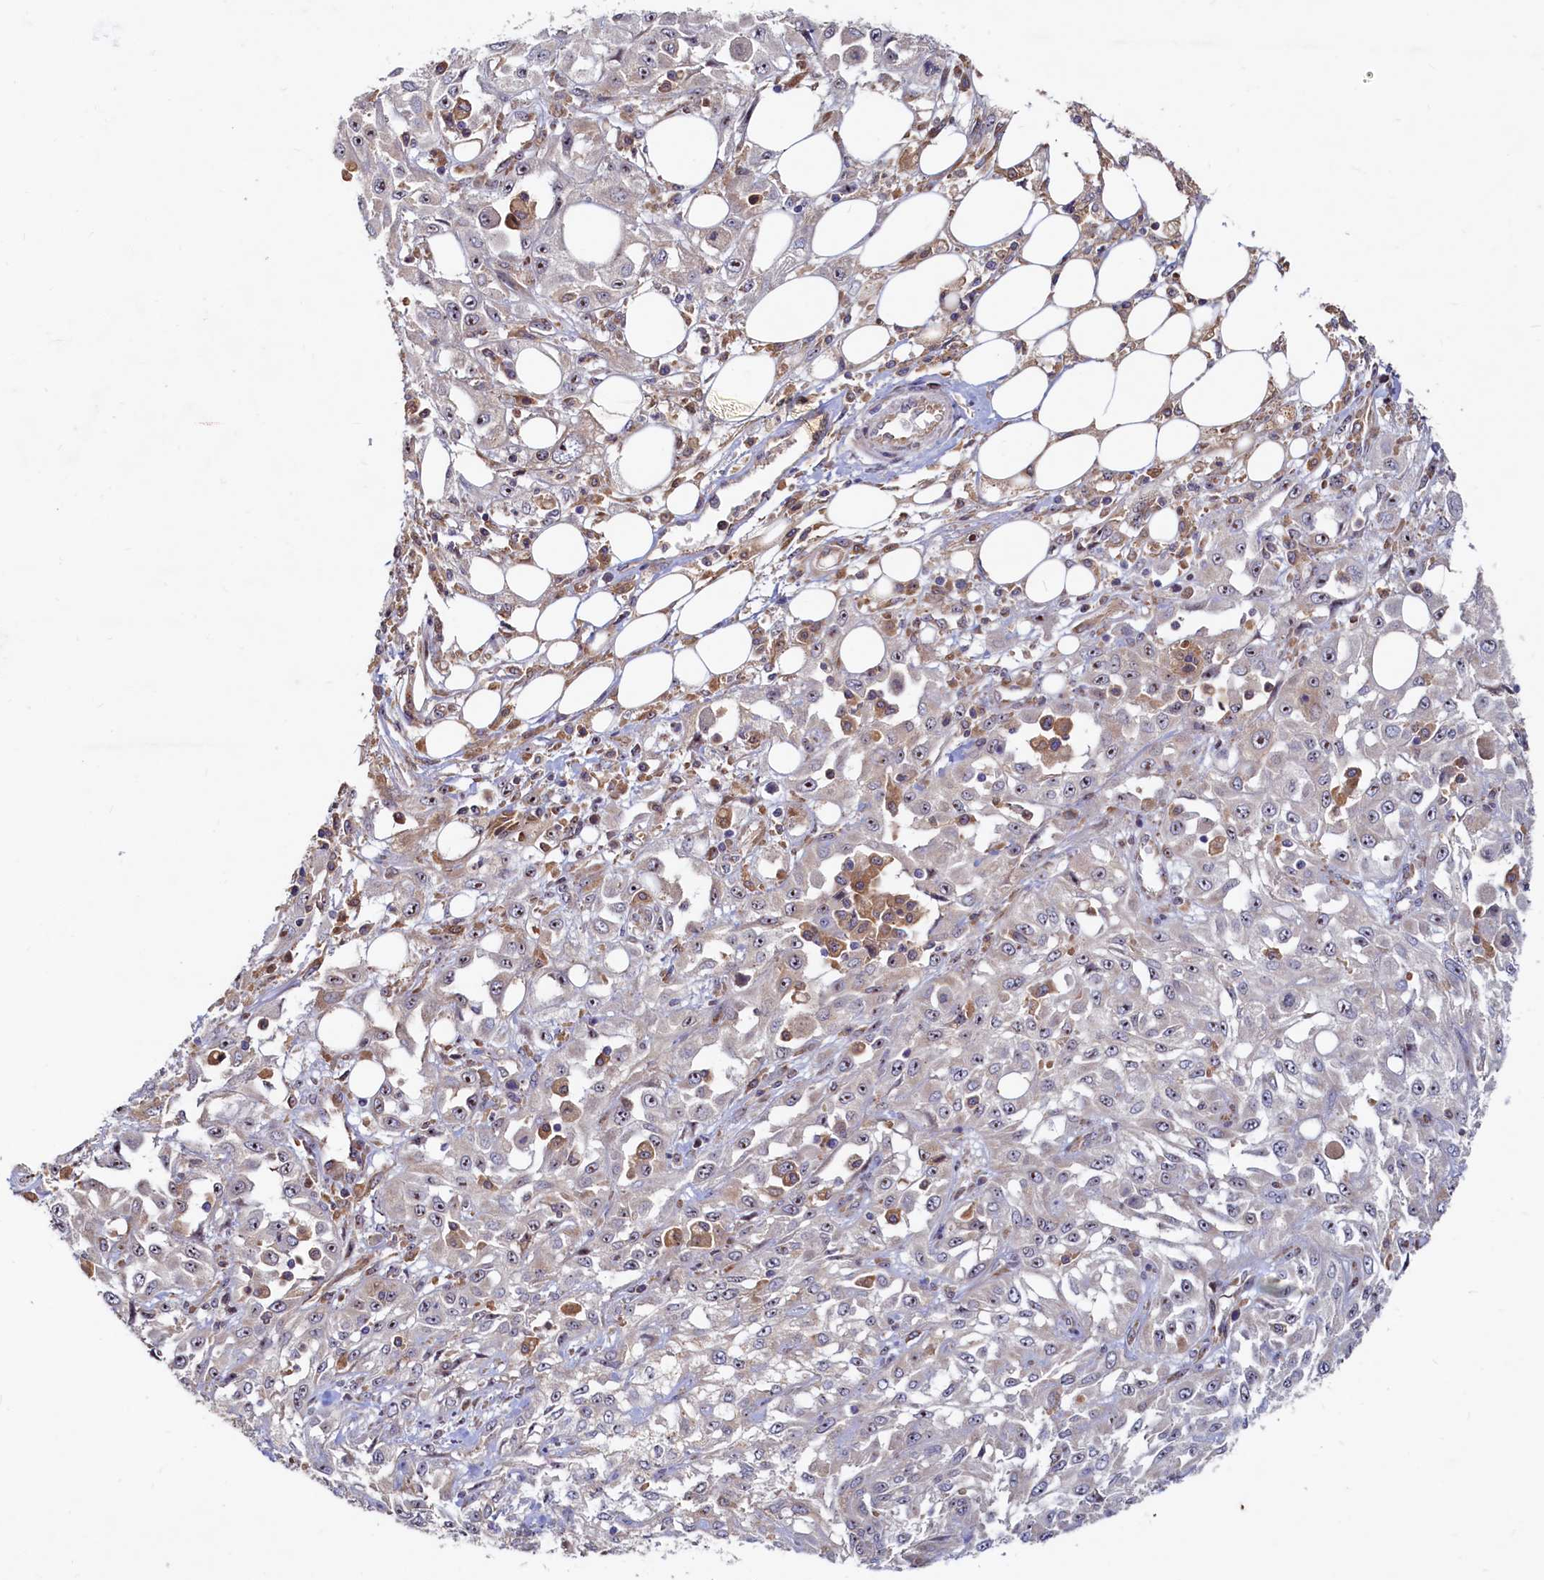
{"staining": {"intensity": "weak", "quantity": "25%-75%", "location": "nuclear"}, "tissue": "skin cancer", "cell_type": "Tumor cells", "image_type": "cancer", "snomed": [{"axis": "morphology", "description": "Squamous cell carcinoma, NOS"}, {"axis": "morphology", "description": "Squamous cell carcinoma, metastatic, NOS"}, {"axis": "topography", "description": "Skin"}, {"axis": "topography", "description": "Lymph node"}], "caption": "Weak nuclear protein staining is seen in approximately 25%-75% of tumor cells in skin cancer (squamous cell carcinoma).", "gene": "RGS7BP", "patient": {"sex": "male", "age": 75}}